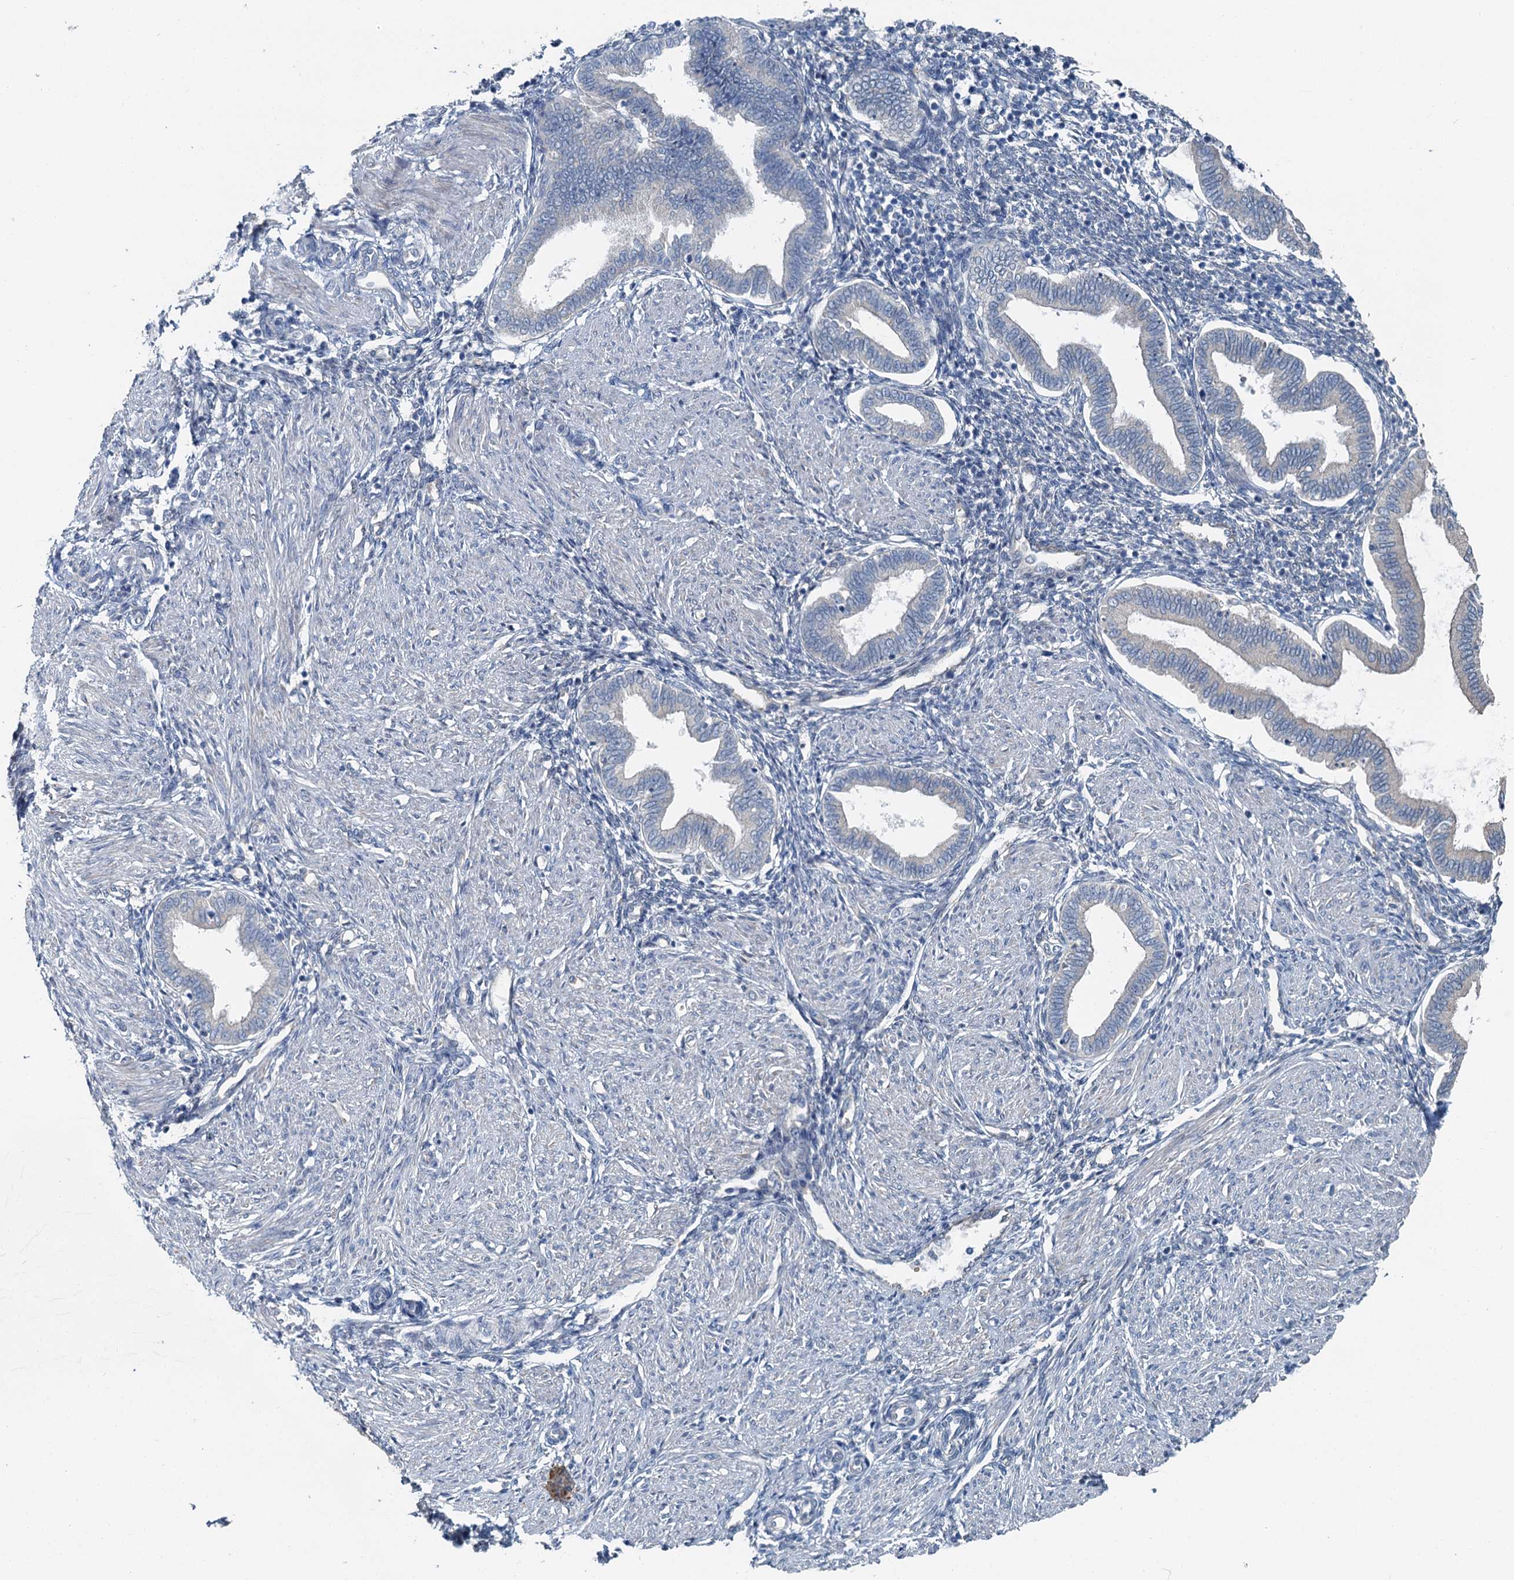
{"staining": {"intensity": "negative", "quantity": "none", "location": "none"}, "tissue": "endometrium", "cell_type": "Cells in endometrial stroma", "image_type": "normal", "snomed": [{"axis": "morphology", "description": "Normal tissue, NOS"}, {"axis": "topography", "description": "Endometrium"}], "caption": "The micrograph exhibits no significant staining in cells in endometrial stroma of endometrium. Brightfield microscopy of IHC stained with DAB (3,3'-diaminobenzidine) (brown) and hematoxylin (blue), captured at high magnification.", "gene": "C6orf120", "patient": {"sex": "female", "age": 53}}